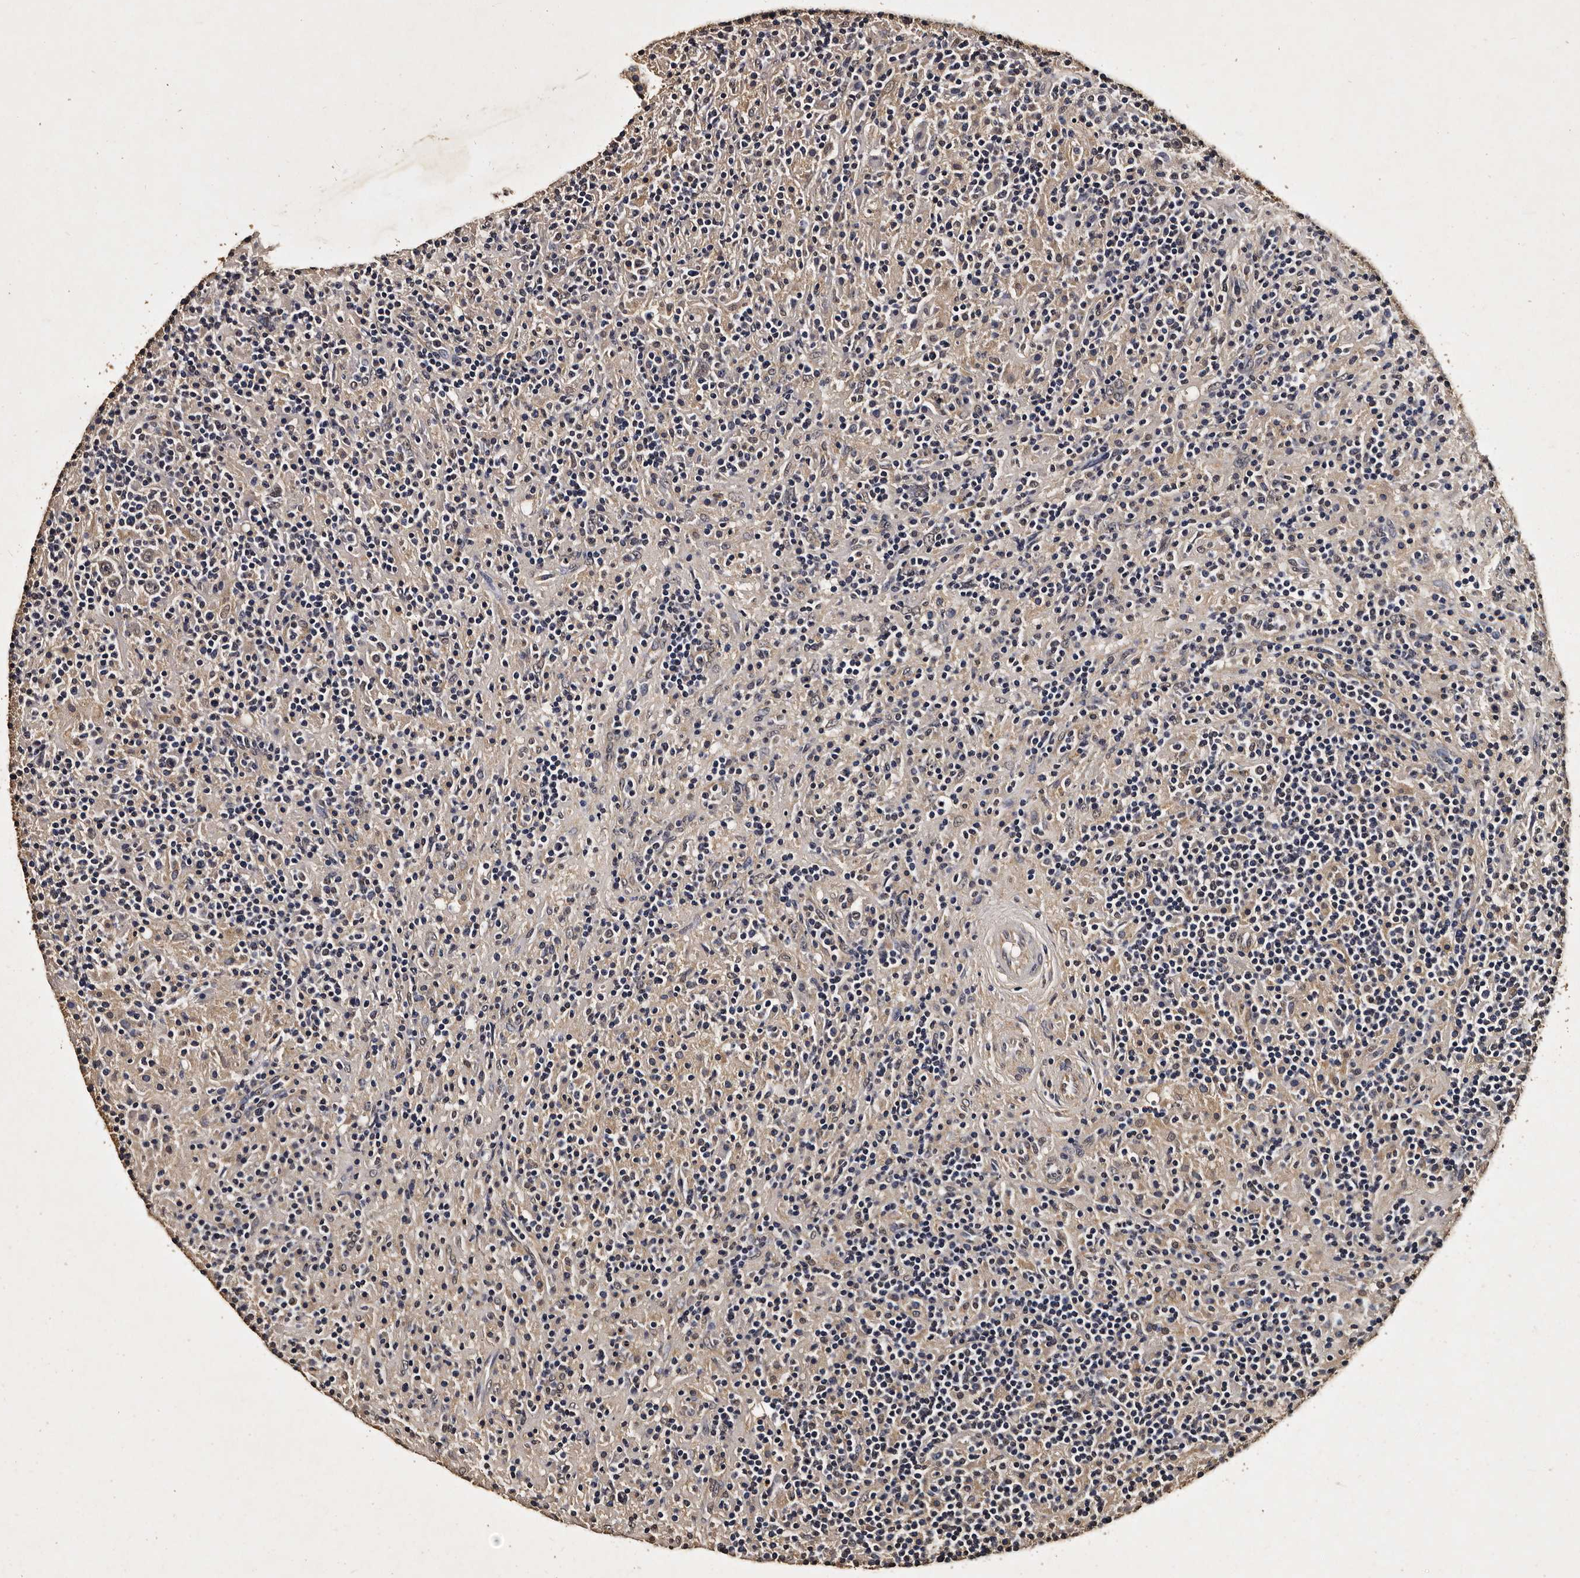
{"staining": {"intensity": "weak", "quantity": "25%-75%", "location": "cytoplasmic/membranous"}, "tissue": "lymphoma", "cell_type": "Tumor cells", "image_type": "cancer", "snomed": [{"axis": "morphology", "description": "Hodgkin's disease, NOS"}, {"axis": "topography", "description": "Lymph node"}], "caption": "There is low levels of weak cytoplasmic/membranous staining in tumor cells of lymphoma, as demonstrated by immunohistochemical staining (brown color).", "gene": "PARS2", "patient": {"sex": "male", "age": 70}}